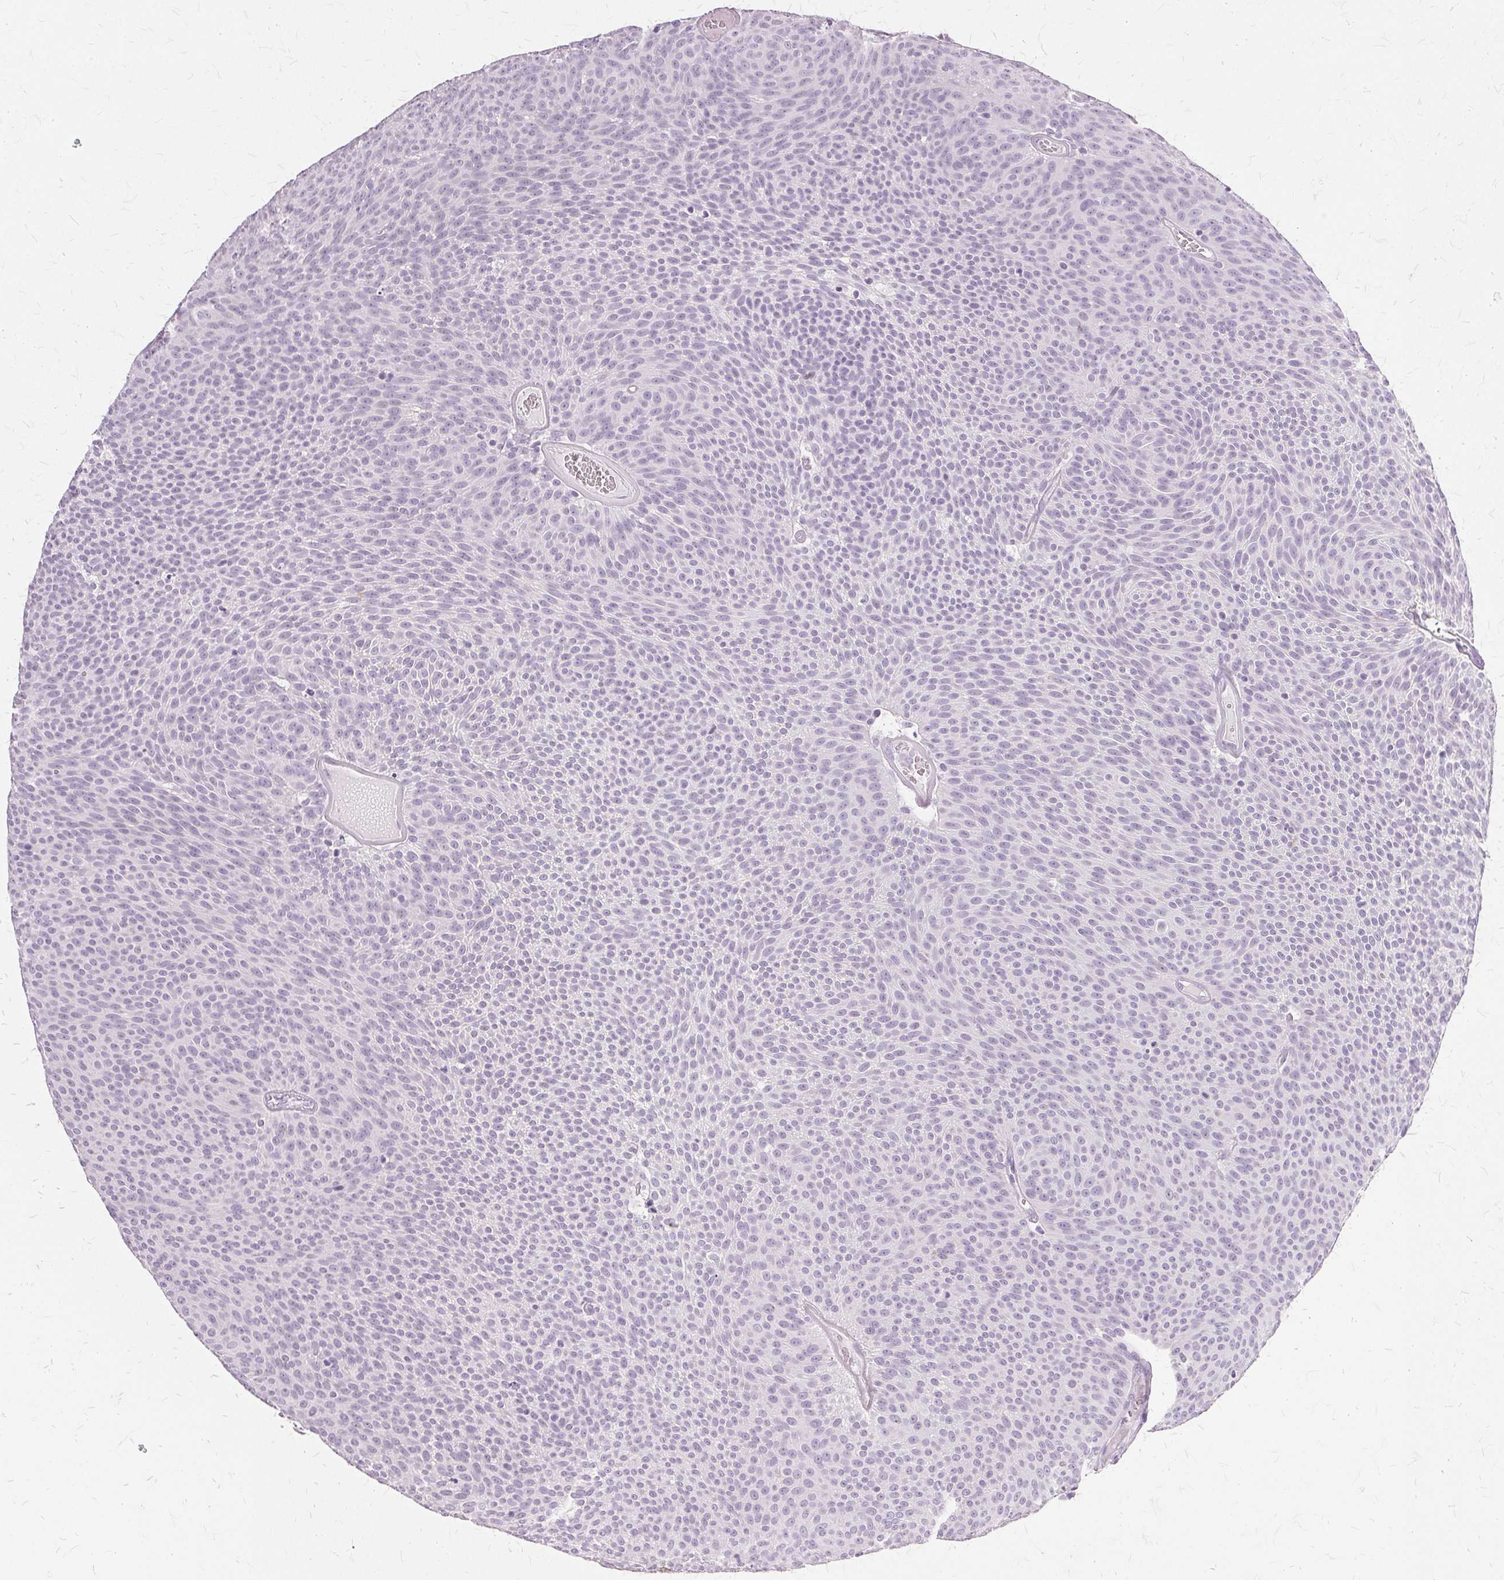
{"staining": {"intensity": "negative", "quantity": "none", "location": "none"}, "tissue": "urothelial cancer", "cell_type": "Tumor cells", "image_type": "cancer", "snomed": [{"axis": "morphology", "description": "Urothelial carcinoma, Low grade"}, {"axis": "topography", "description": "Urinary bladder"}], "caption": "High power microscopy histopathology image of an immunohistochemistry (IHC) micrograph of urothelial carcinoma (low-grade), revealing no significant staining in tumor cells. Brightfield microscopy of immunohistochemistry stained with DAB (brown) and hematoxylin (blue), captured at high magnification.", "gene": "SLC45A3", "patient": {"sex": "male", "age": 77}}